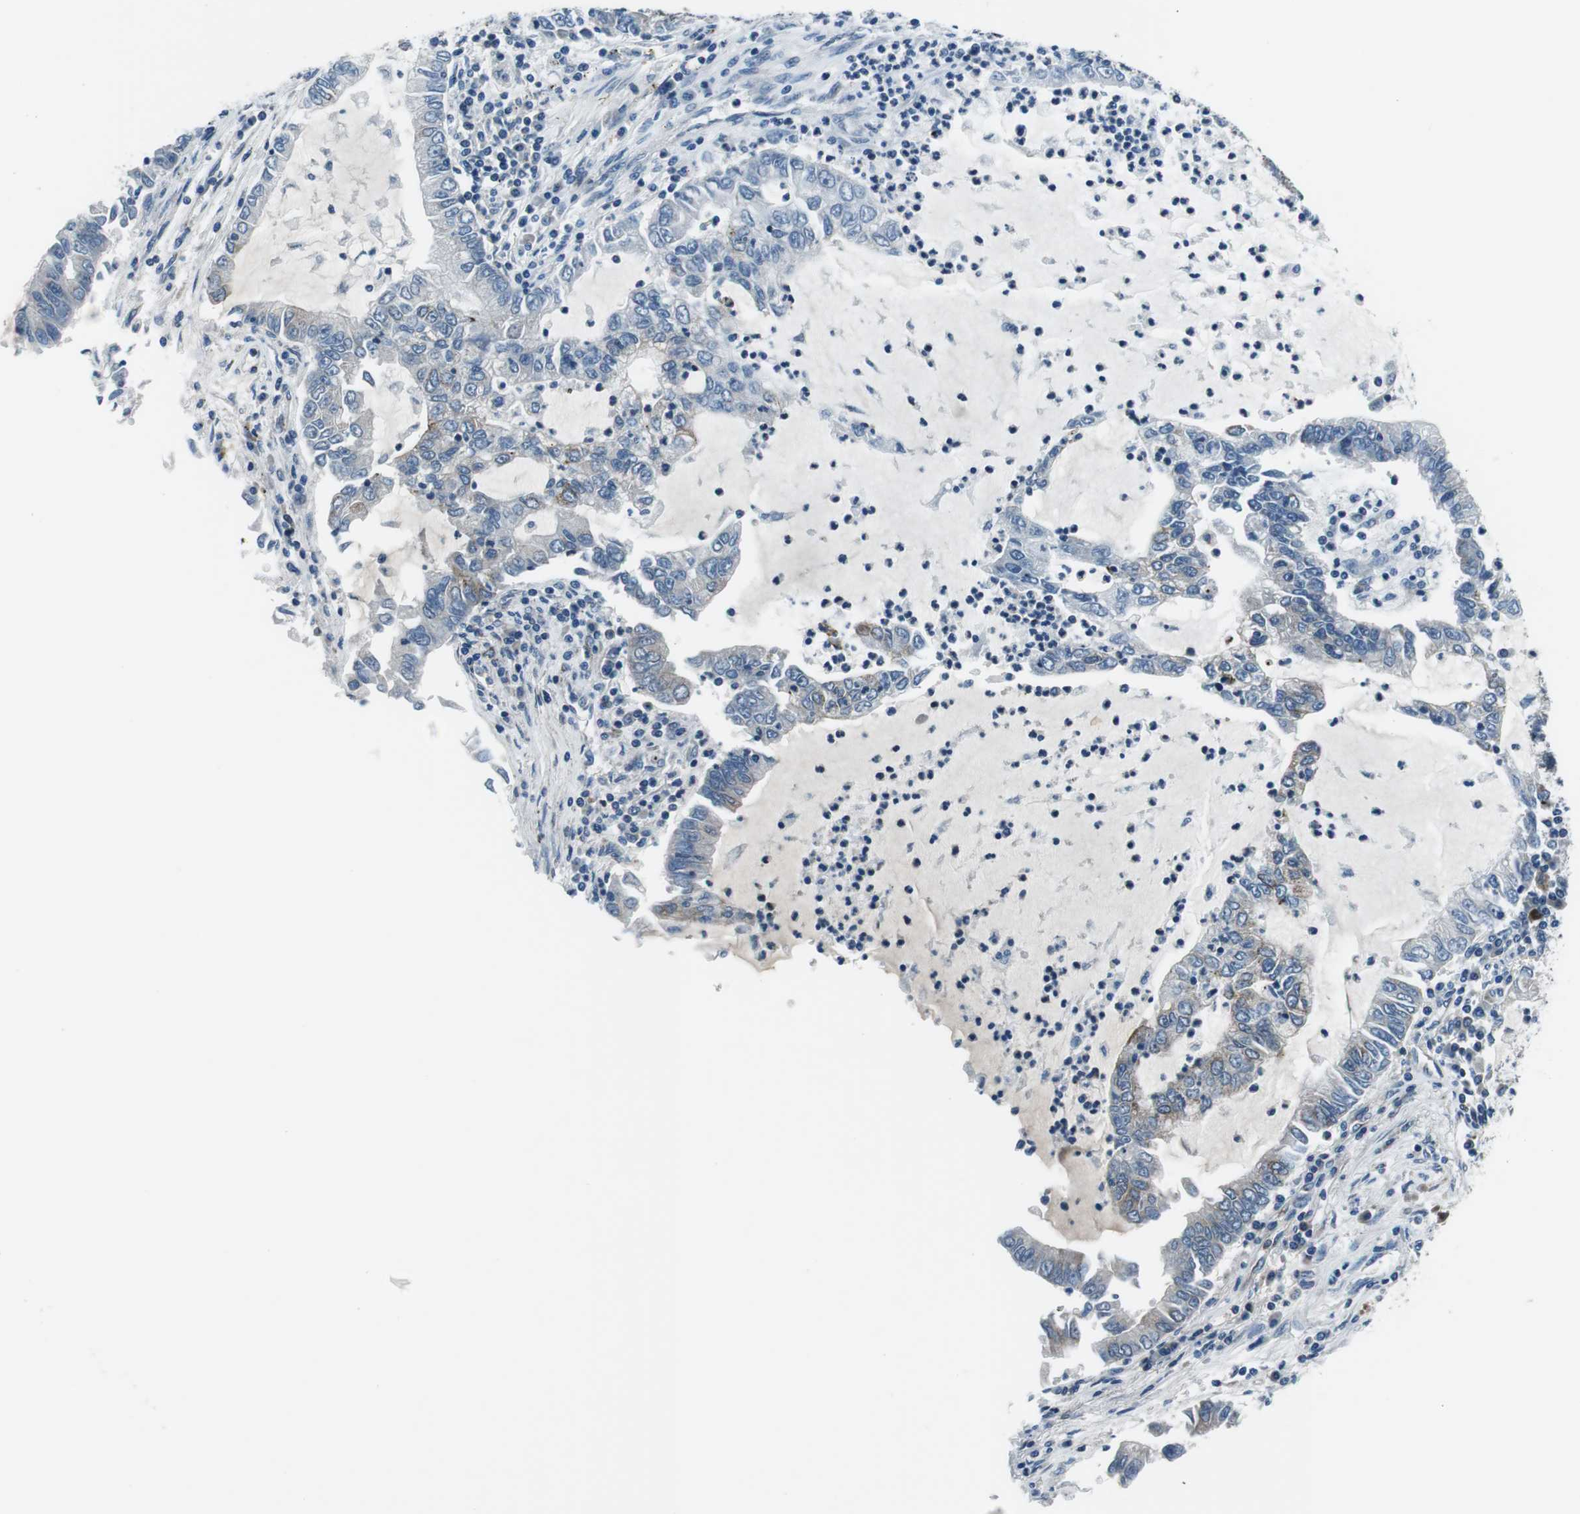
{"staining": {"intensity": "moderate", "quantity": "<25%", "location": "cytoplasmic/membranous"}, "tissue": "lung cancer", "cell_type": "Tumor cells", "image_type": "cancer", "snomed": [{"axis": "morphology", "description": "Adenocarcinoma, NOS"}, {"axis": "topography", "description": "Lung"}], "caption": "Human lung cancer (adenocarcinoma) stained for a protein (brown) reveals moderate cytoplasmic/membranous positive expression in approximately <25% of tumor cells.", "gene": "NUCB2", "patient": {"sex": "female", "age": 51}}